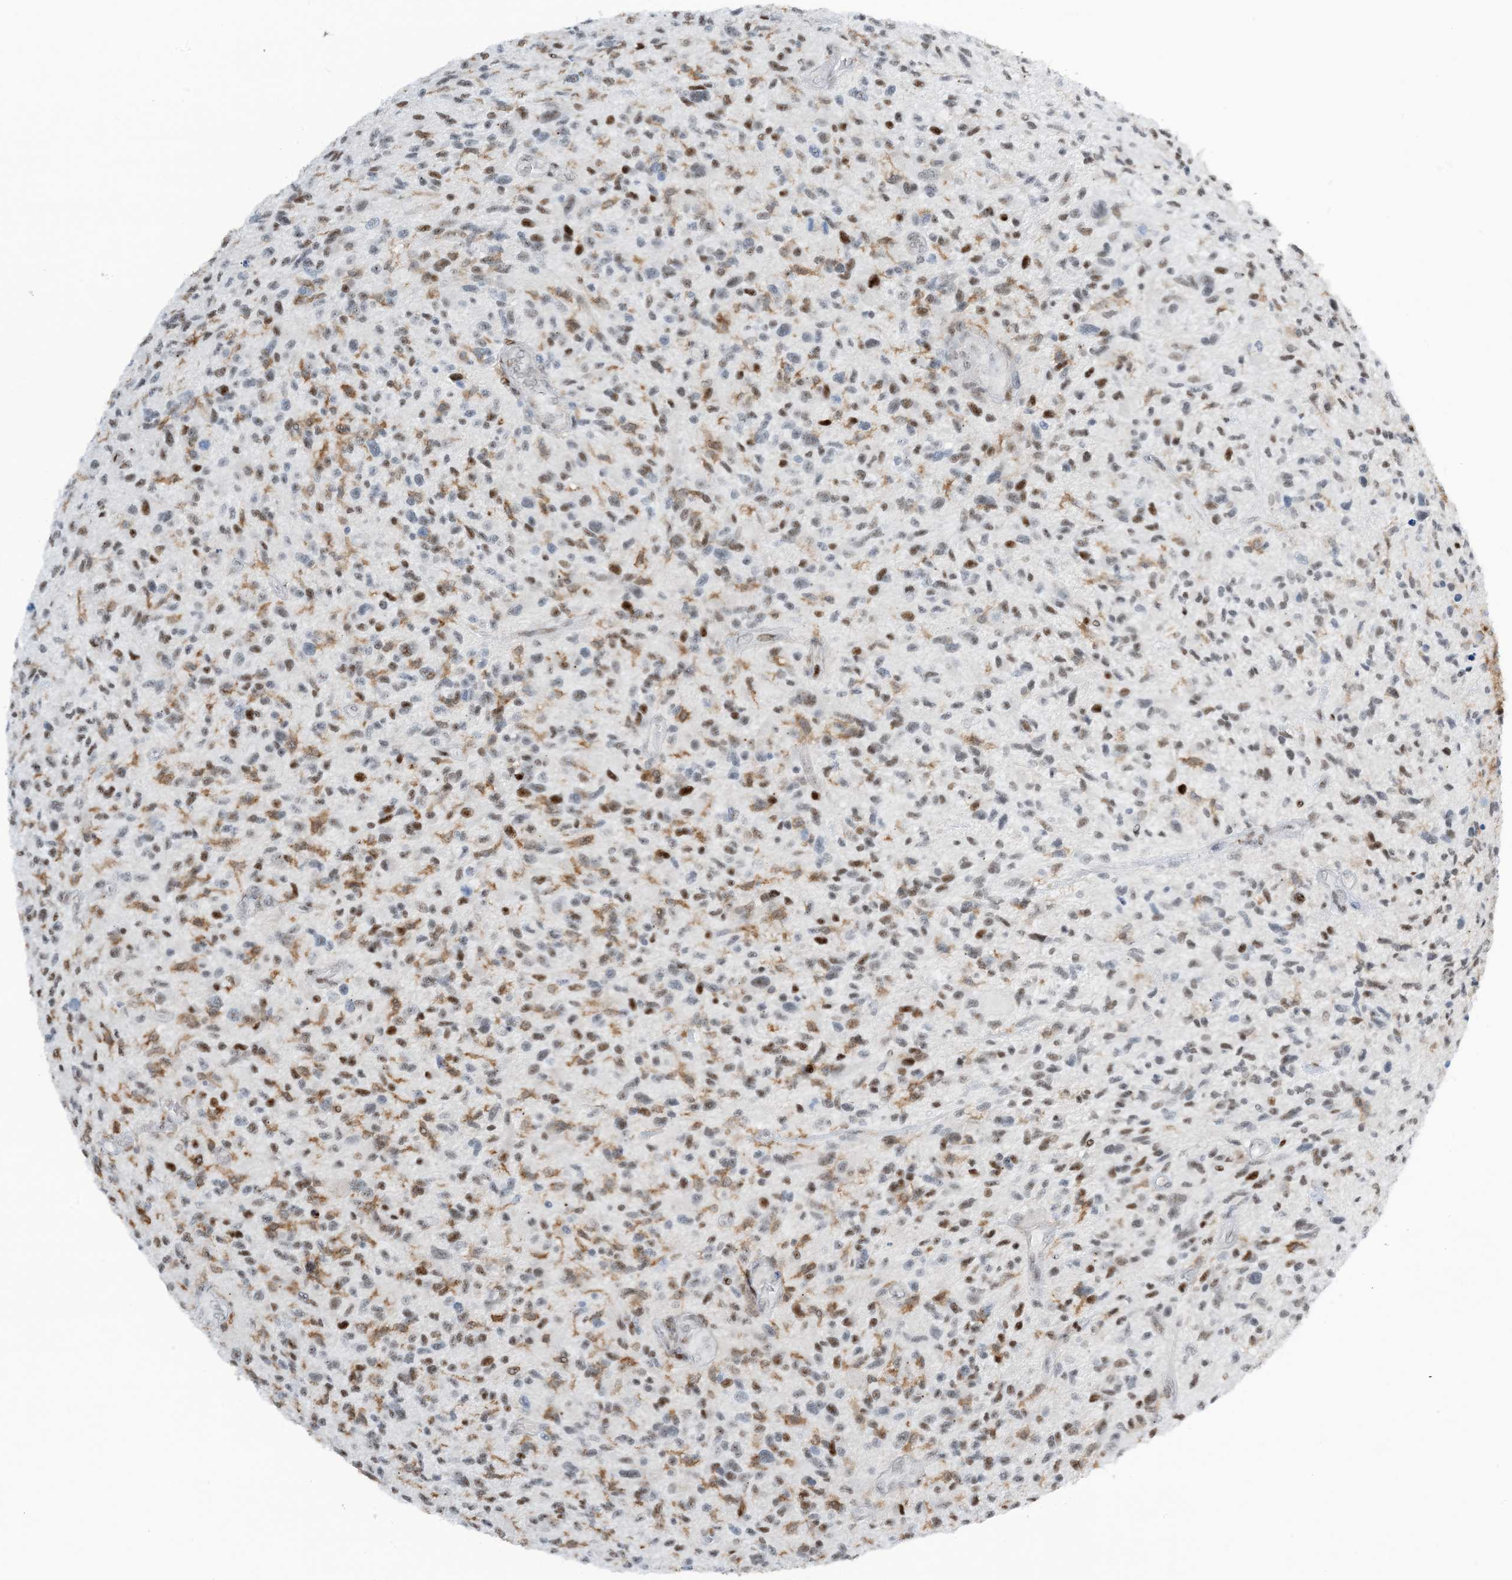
{"staining": {"intensity": "moderate", "quantity": "25%-75%", "location": "nuclear"}, "tissue": "glioma", "cell_type": "Tumor cells", "image_type": "cancer", "snomed": [{"axis": "morphology", "description": "Glioma, malignant, High grade"}, {"axis": "topography", "description": "Brain"}], "caption": "Immunohistochemistry (IHC) histopathology image of neoplastic tissue: malignant glioma (high-grade) stained using immunohistochemistry reveals medium levels of moderate protein expression localized specifically in the nuclear of tumor cells, appearing as a nuclear brown color.", "gene": "HEMK1", "patient": {"sex": "male", "age": 47}}